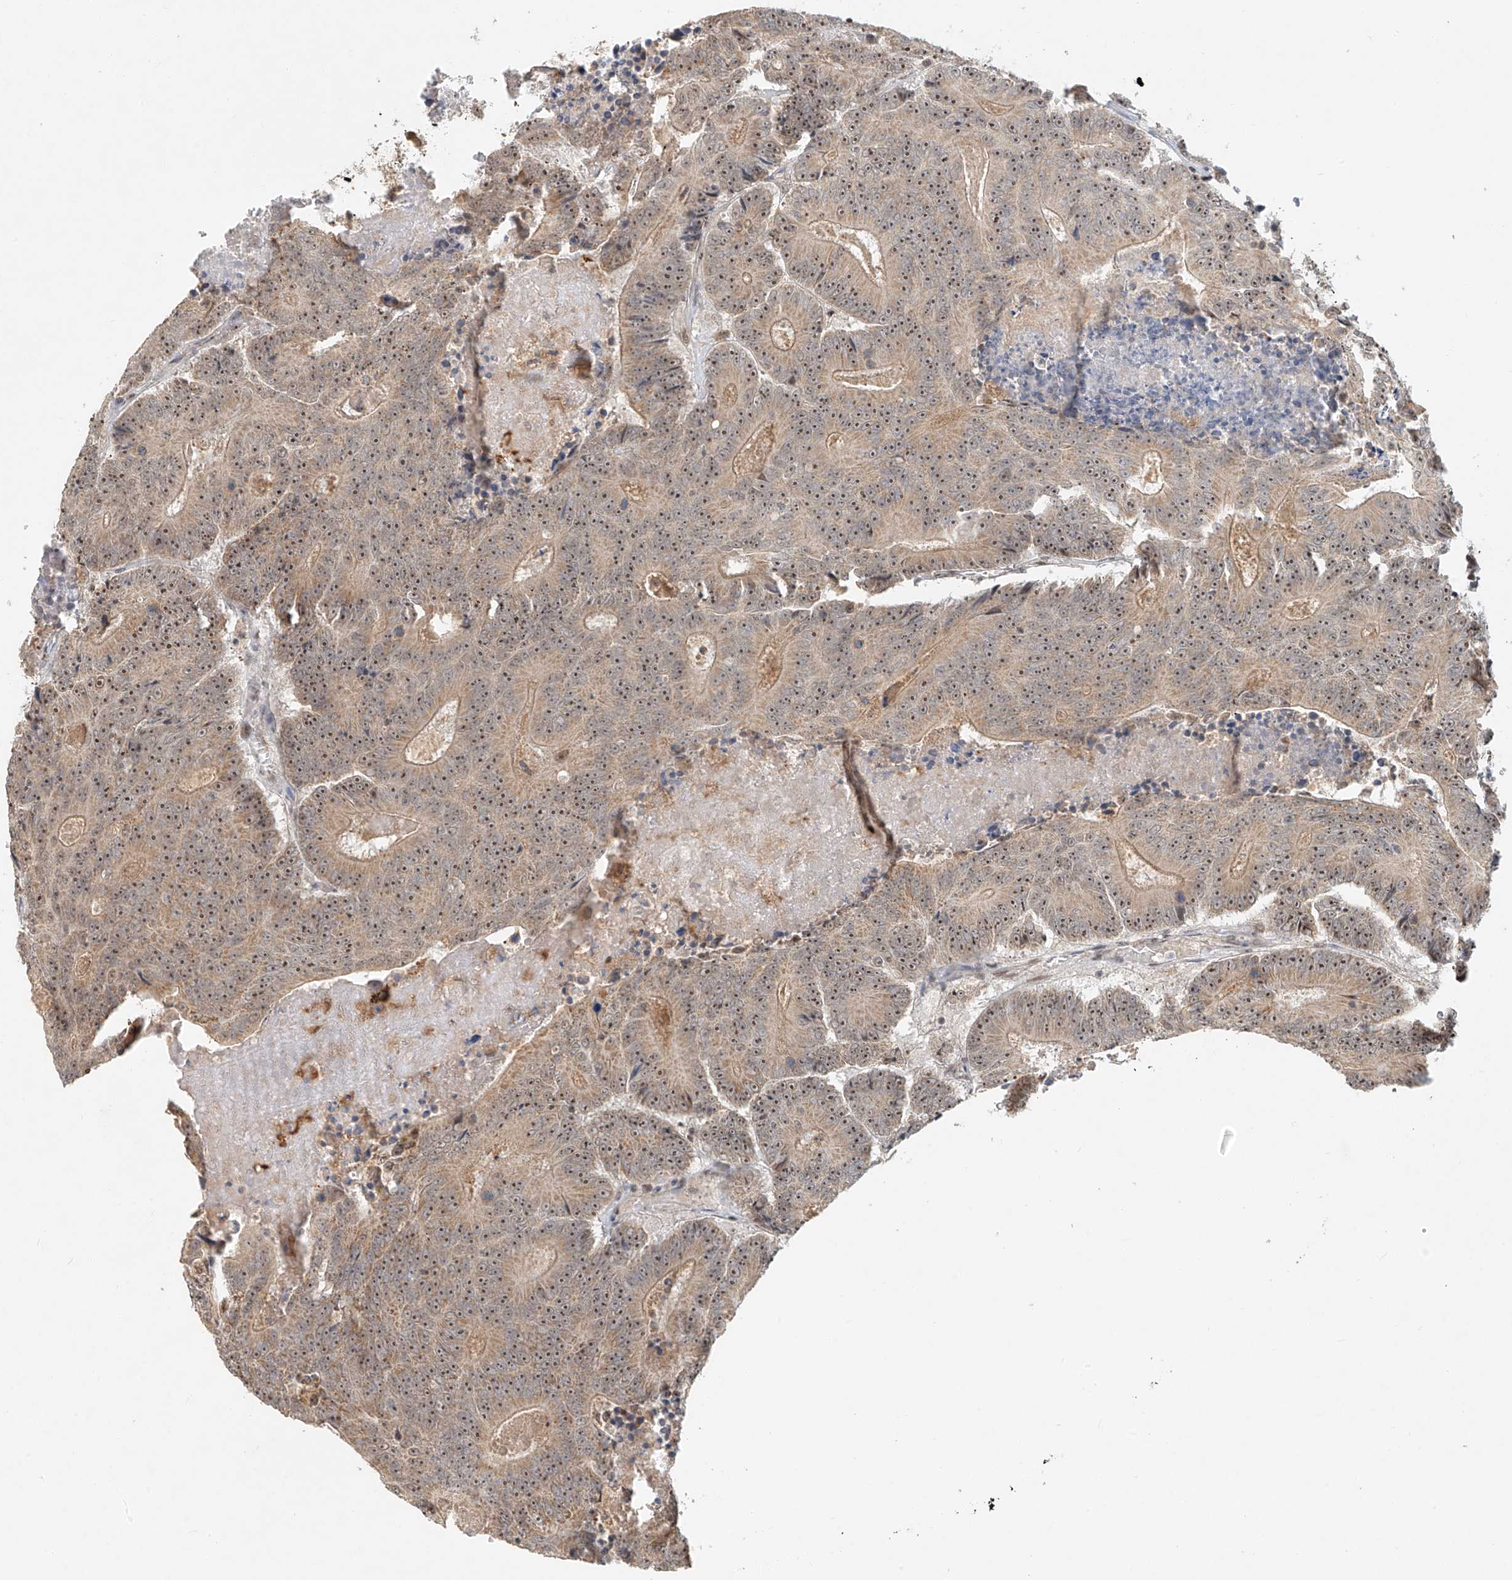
{"staining": {"intensity": "moderate", "quantity": ">75%", "location": "nuclear"}, "tissue": "colorectal cancer", "cell_type": "Tumor cells", "image_type": "cancer", "snomed": [{"axis": "morphology", "description": "Adenocarcinoma, NOS"}, {"axis": "topography", "description": "Colon"}], "caption": "Adenocarcinoma (colorectal) stained with a brown dye reveals moderate nuclear positive positivity in approximately >75% of tumor cells.", "gene": "SYTL3", "patient": {"sex": "male", "age": 83}}